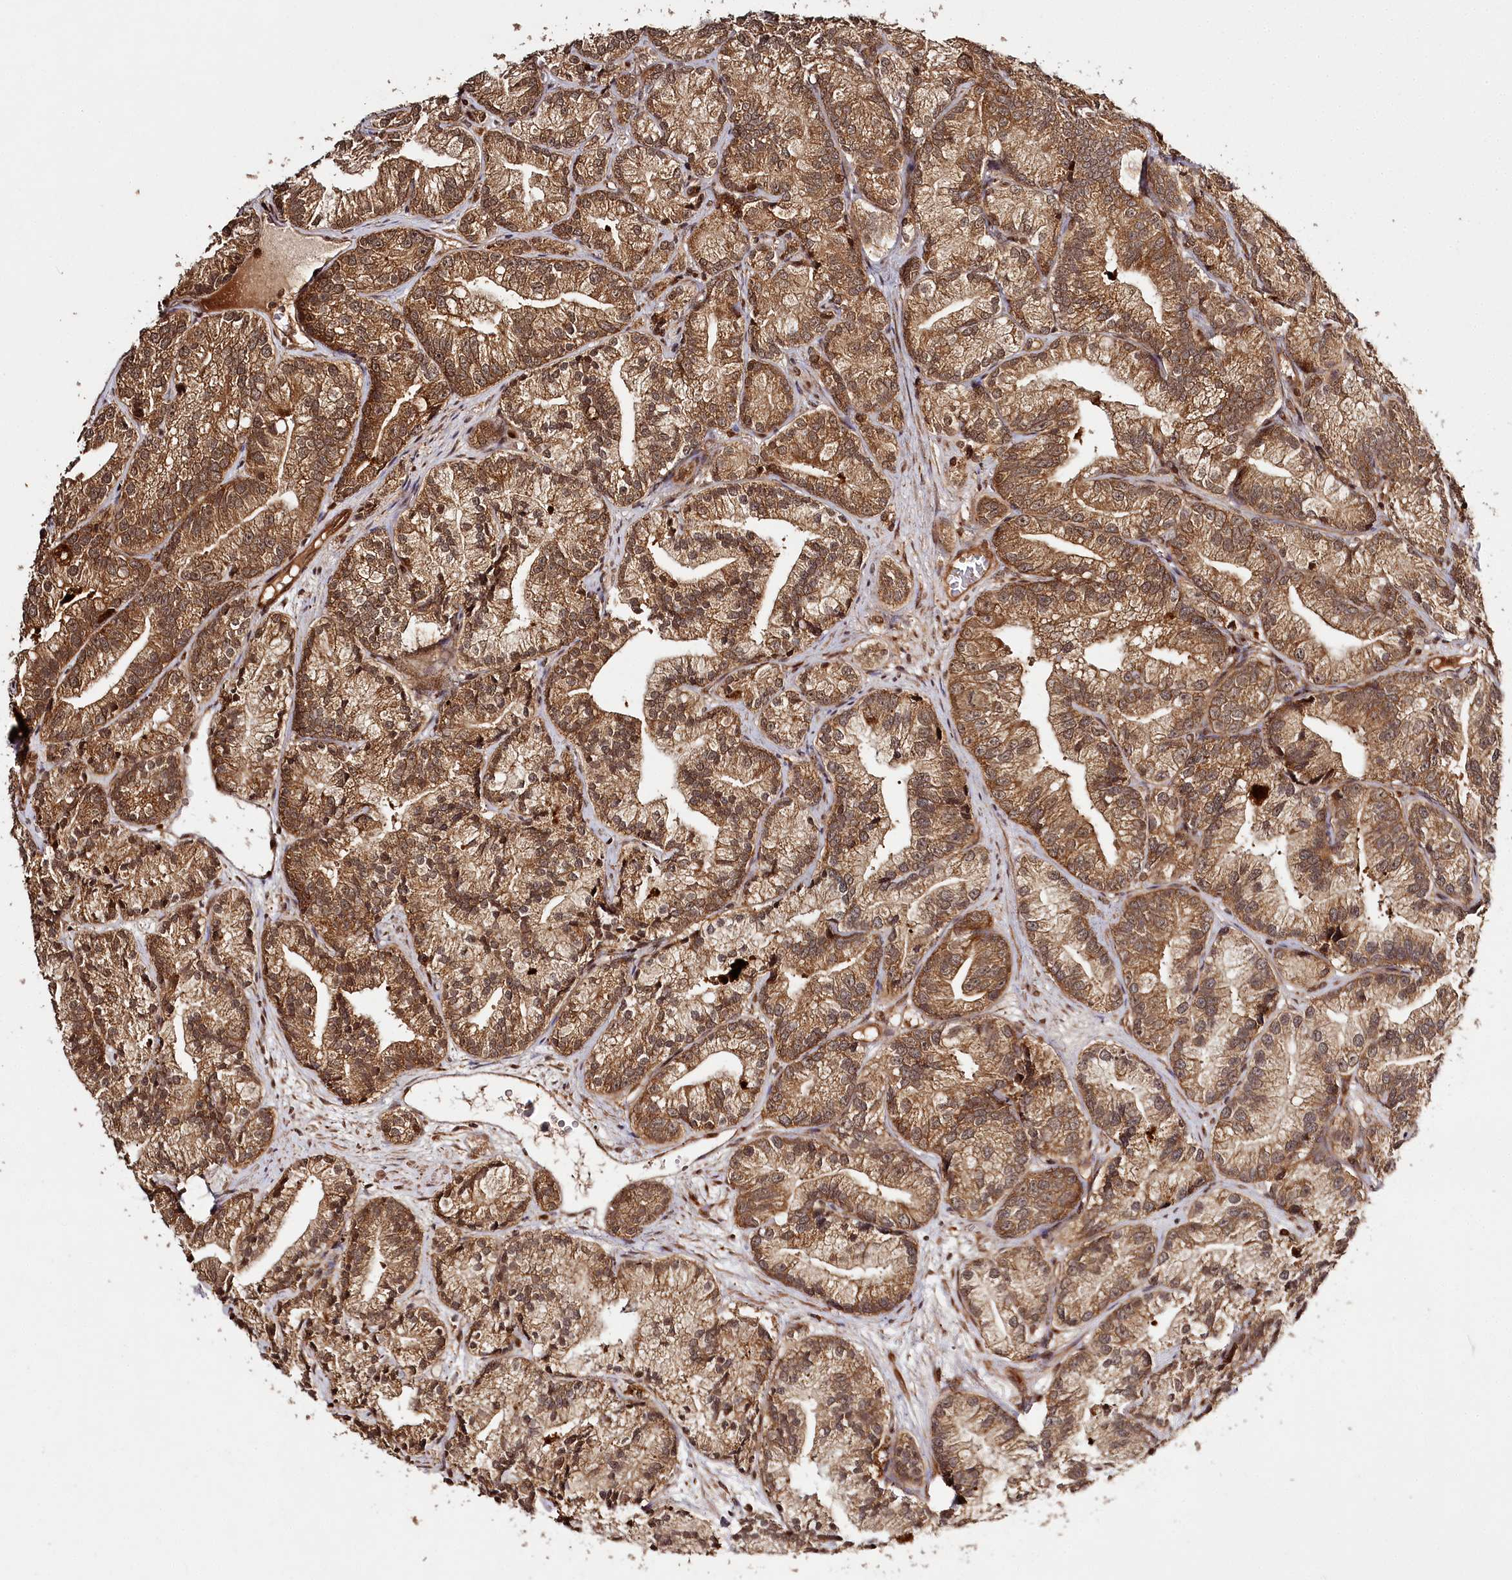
{"staining": {"intensity": "moderate", "quantity": ">75%", "location": "cytoplasmic/membranous,nuclear"}, "tissue": "prostate cancer", "cell_type": "Tumor cells", "image_type": "cancer", "snomed": [{"axis": "morphology", "description": "Adenocarcinoma, Low grade"}, {"axis": "topography", "description": "Prostate"}], "caption": "Protein expression analysis of human prostate cancer (low-grade adenocarcinoma) reveals moderate cytoplasmic/membranous and nuclear expression in about >75% of tumor cells.", "gene": "ULK2", "patient": {"sex": "male", "age": 89}}